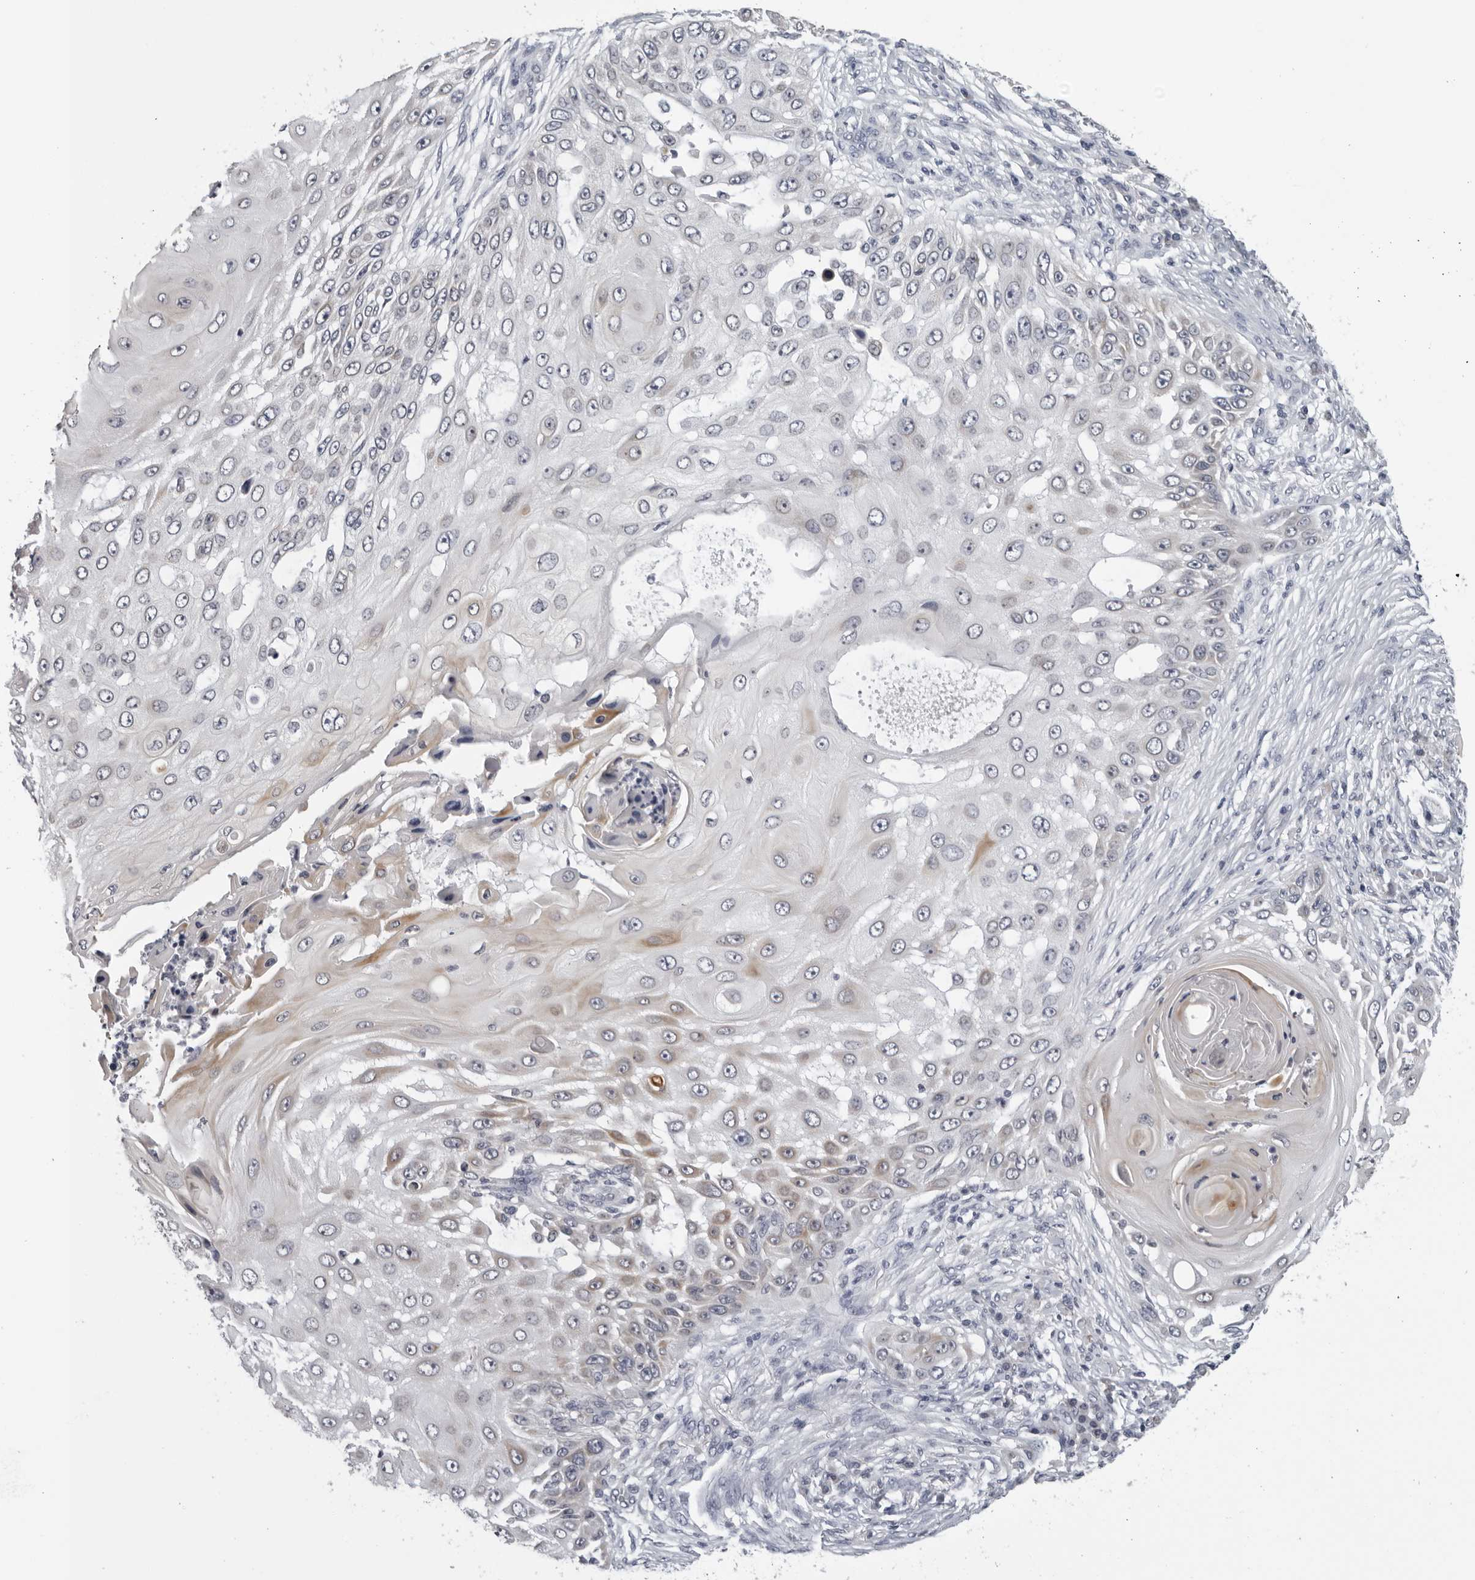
{"staining": {"intensity": "weak", "quantity": "<25%", "location": "cytoplasmic/membranous"}, "tissue": "skin cancer", "cell_type": "Tumor cells", "image_type": "cancer", "snomed": [{"axis": "morphology", "description": "Squamous cell carcinoma, NOS"}, {"axis": "topography", "description": "Skin"}], "caption": "High power microscopy micrograph of an immunohistochemistry (IHC) histopathology image of skin cancer (squamous cell carcinoma), revealing no significant expression in tumor cells. (Brightfield microscopy of DAB (3,3'-diaminobenzidine) IHC at high magnification).", "gene": "CPT2", "patient": {"sex": "female", "age": 44}}